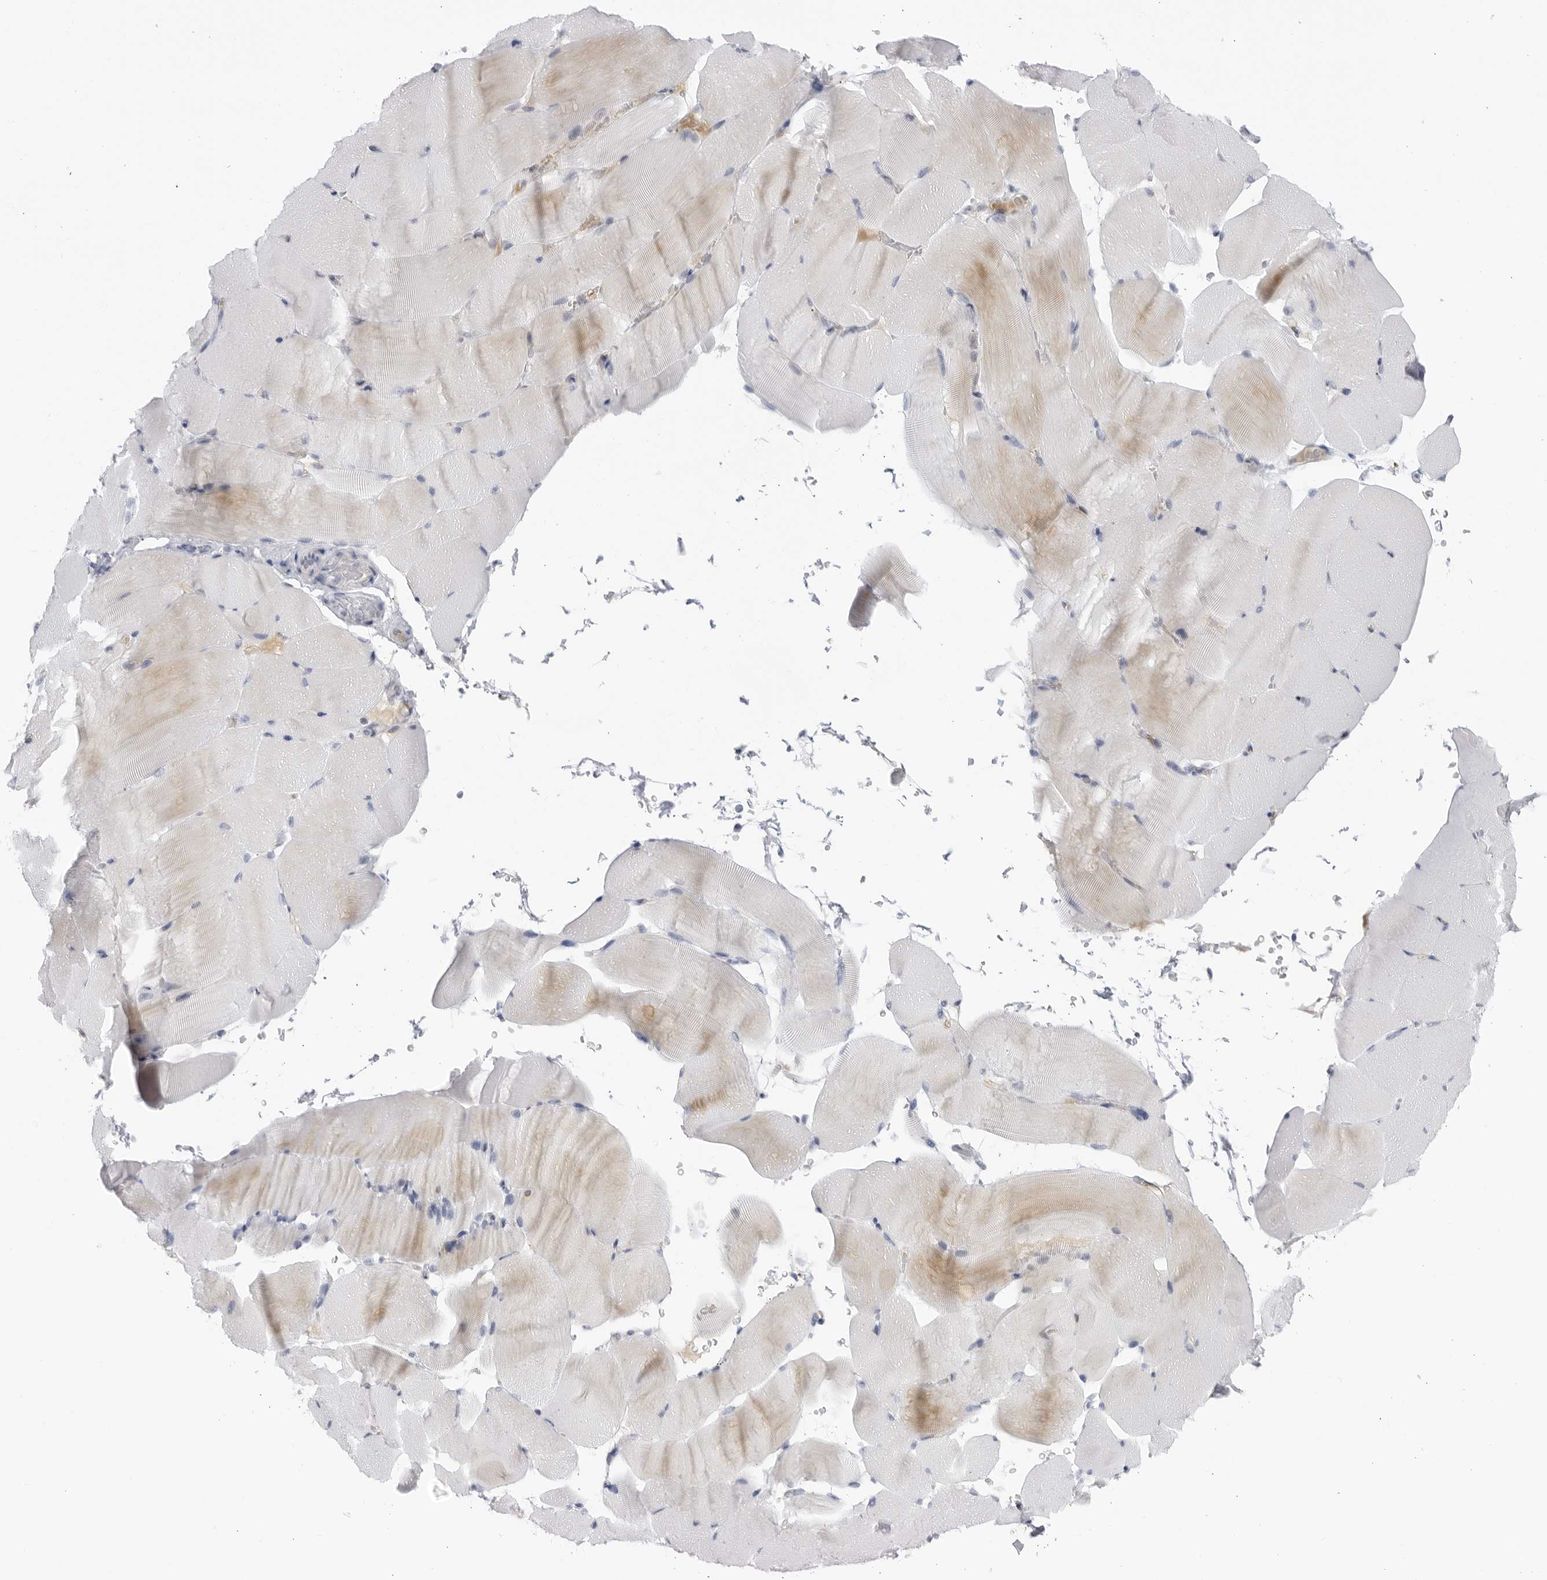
{"staining": {"intensity": "weak", "quantity": "<25%", "location": "cytoplasmic/membranous"}, "tissue": "skeletal muscle", "cell_type": "Myocytes", "image_type": "normal", "snomed": [{"axis": "morphology", "description": "Normal tissue, NOS"}, {"axis": "topography", "description": "Skeletal muscle"}, {"axis": "topography", "description": "Parathyroid gland"}], "caption": "DAB immunohistochemical staining of normal human skeletal muscle shows no significant expression in myocytes.", "gene": "CNBD1", "patient": {"sex": "female", "age": 37}}